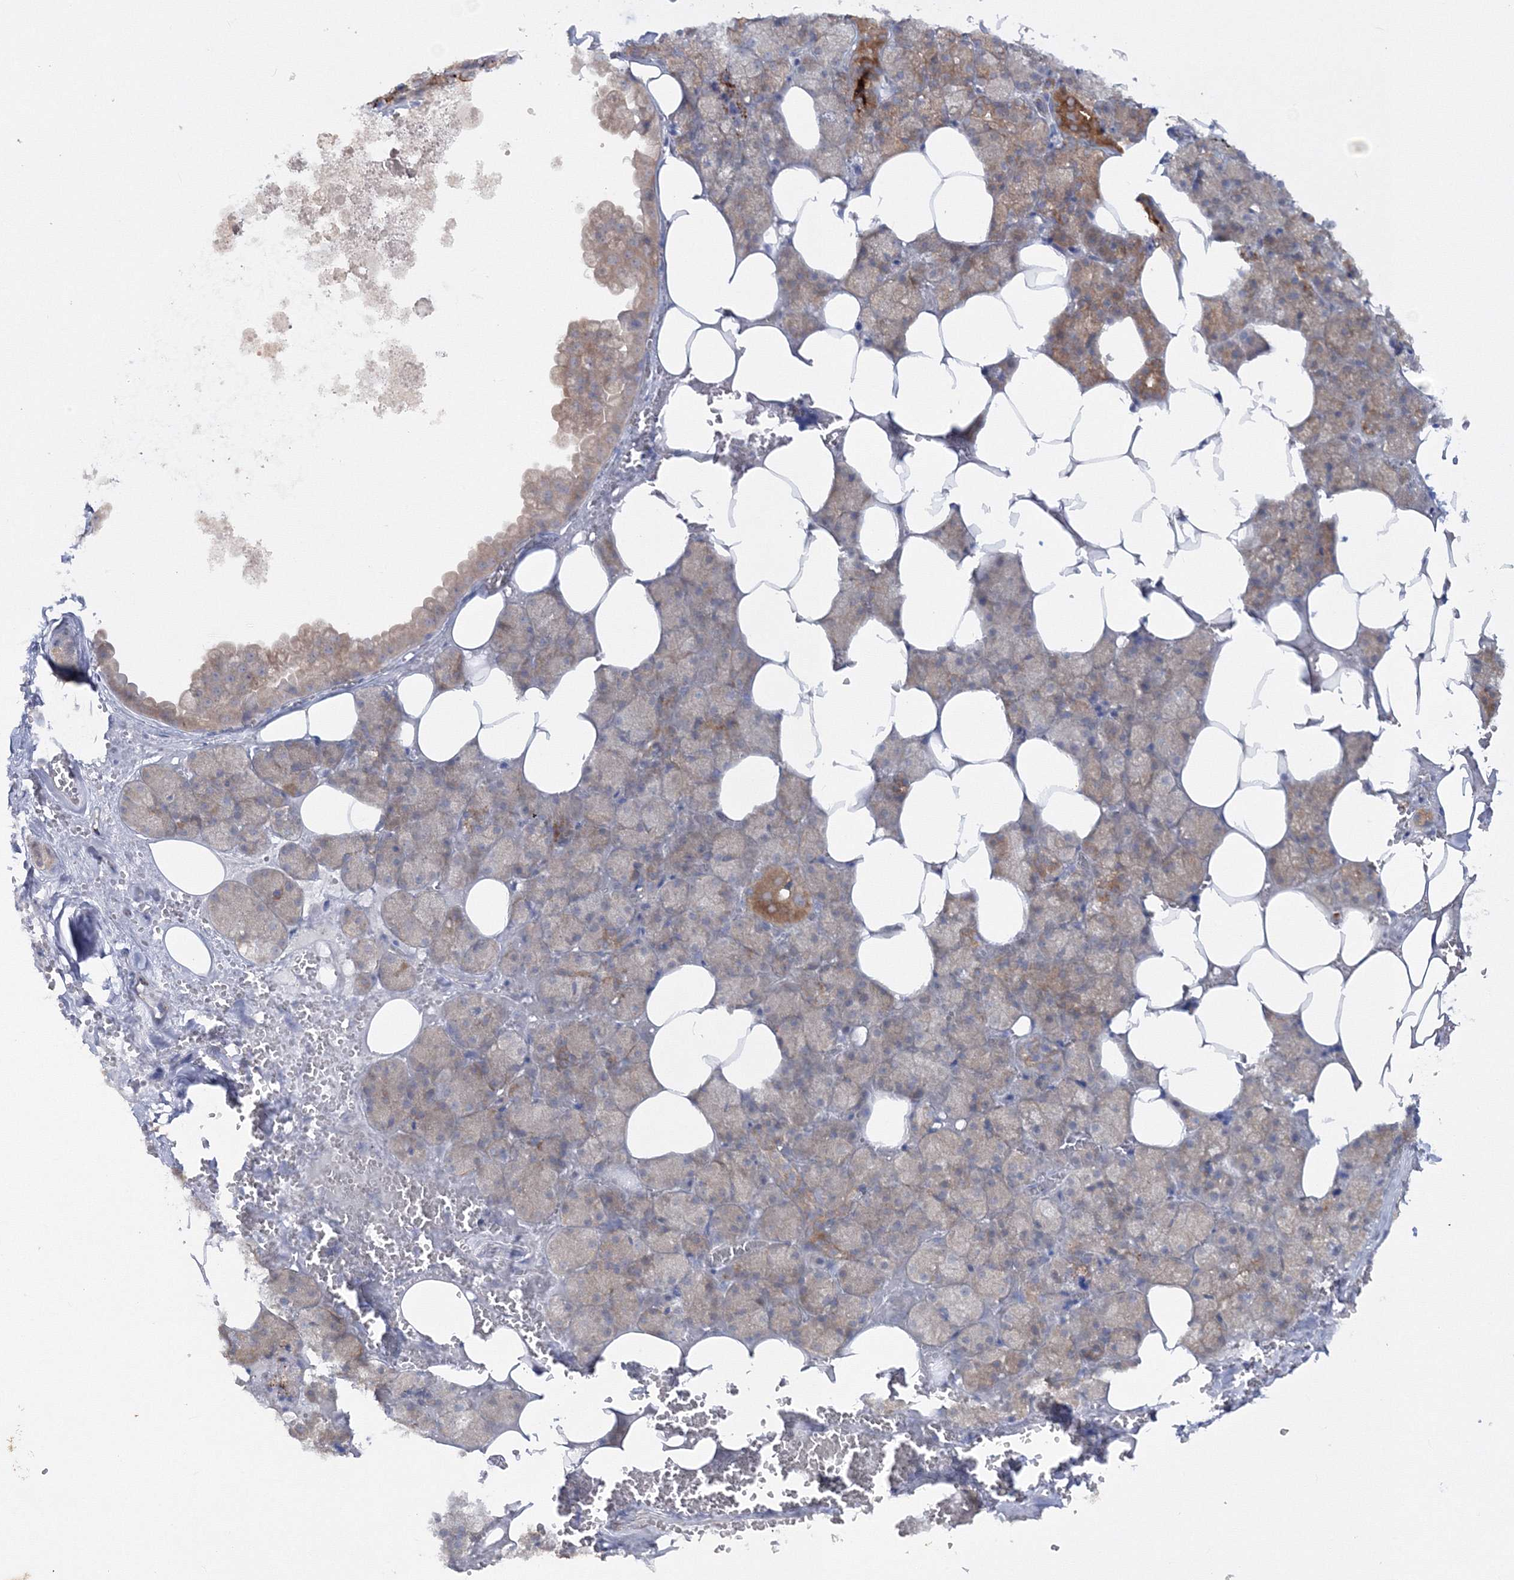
{"staining": {"intensity": "strong", "quantity": "<25%", "location": "cytoplasmic/membranous"}, "tissue": "salivary gland", "cell_type": "Glandular cells", "image_type": "normal", "snomed": [{"axis": "morphology", "description": "Normal tissue, NOS"}, {"axis": "topography", "description": "Salivary gland"}], "caption": "This is a micrograph of immunohistochemistry staining of benign salivary gland, which shows strong positivity in the cytoplasmic/membranous of glandular cells.", "gene": "IPMK", "patient": {"sex": "male", "age": 62}}